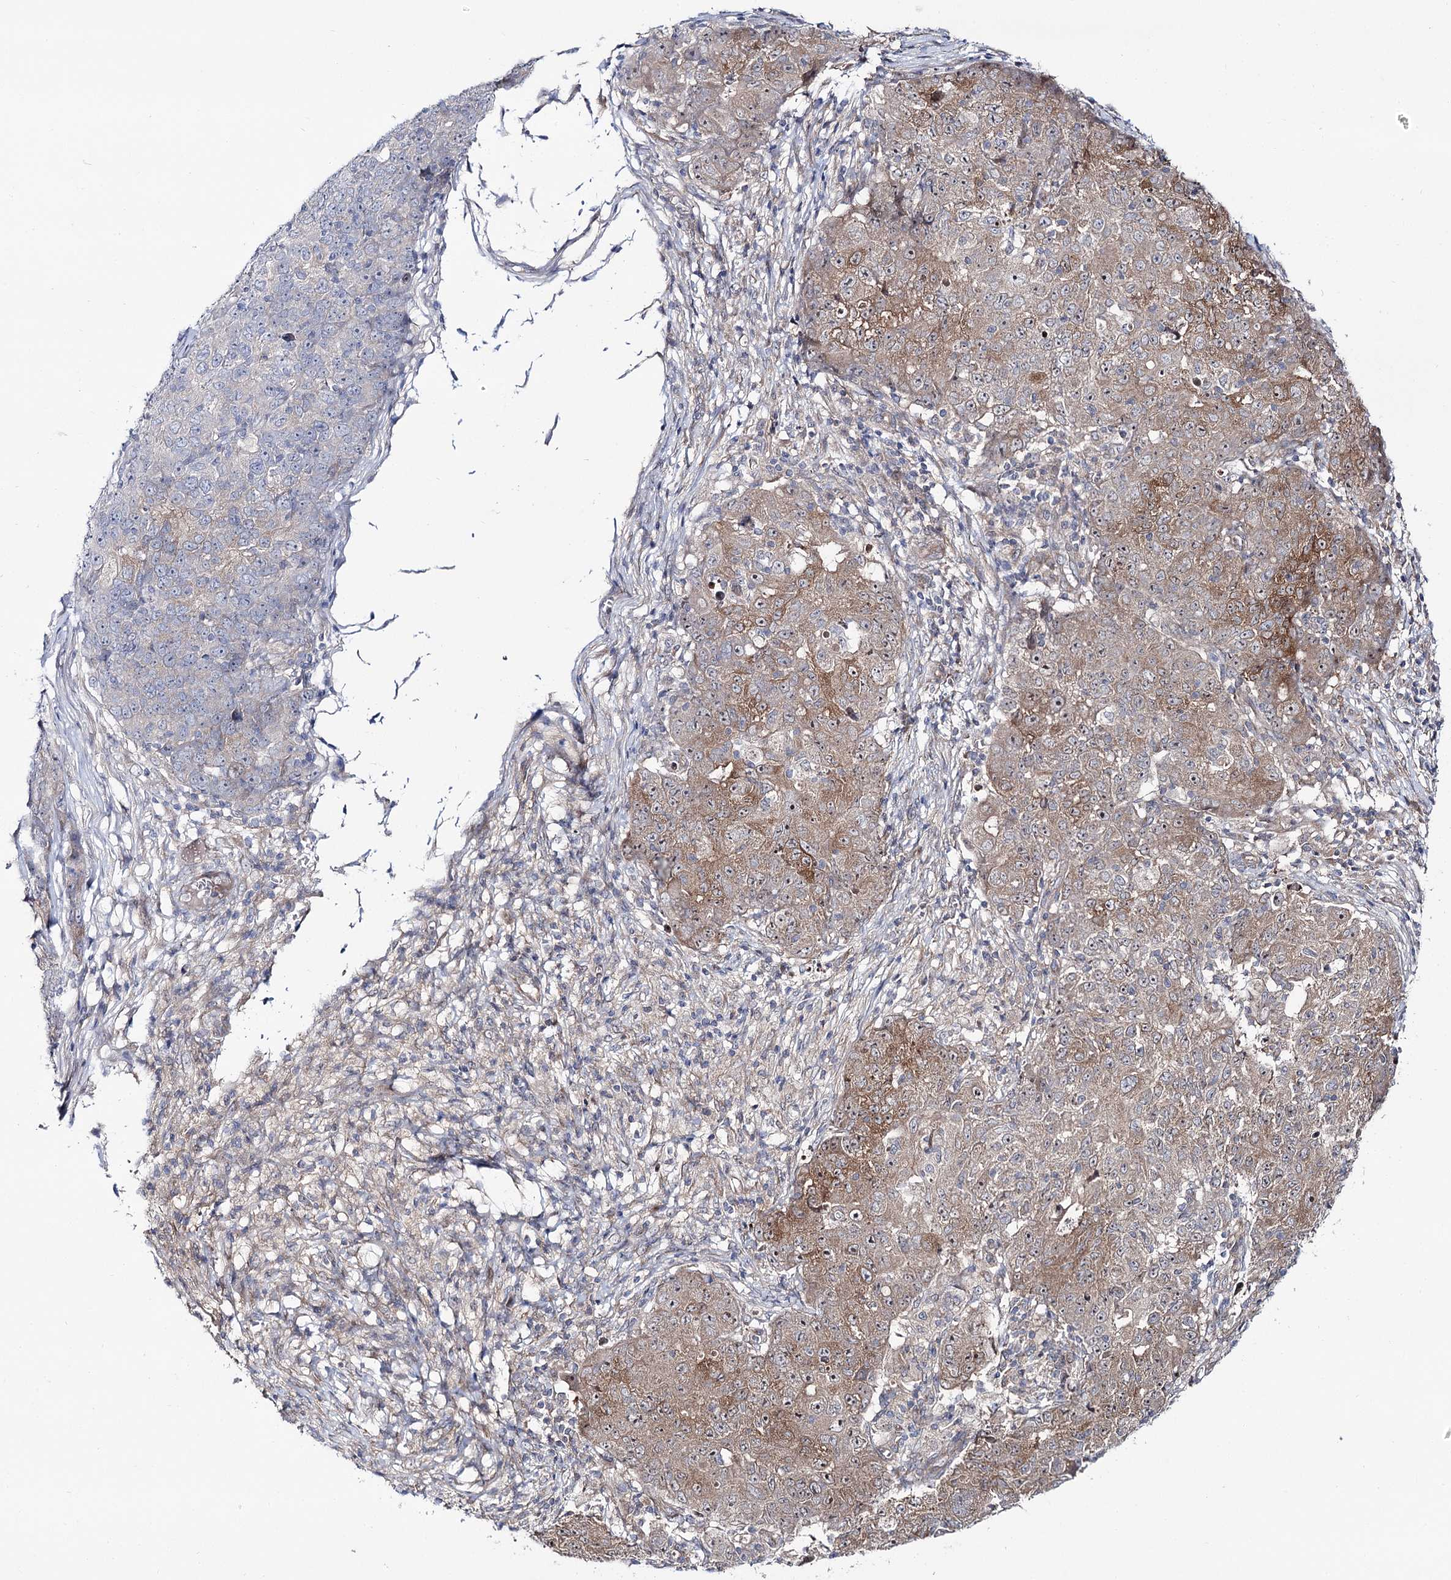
{"staining": {"intensity": "moderate", "quantity": ">75%", "location": "cytoplasmic/membranous,nuclear"}, "tissue": "ovarian cancer", "cell_type": "Tumor cells", "image_type": "cancer", "snomed": [{"axis": "morphology", "description": "Carcinoma, endometroid"}, {"axis": "topography", "description": "Ovary"}], "caption": "Immunohistochemical staining of endometroid carcinoma (ovarian) displays moderate cytoplasmic/membranous and nuclear protein expression in about >75% of tumor cells.", "gene": "C11orf80", "patient": {"sex": "female", "age": 42}}